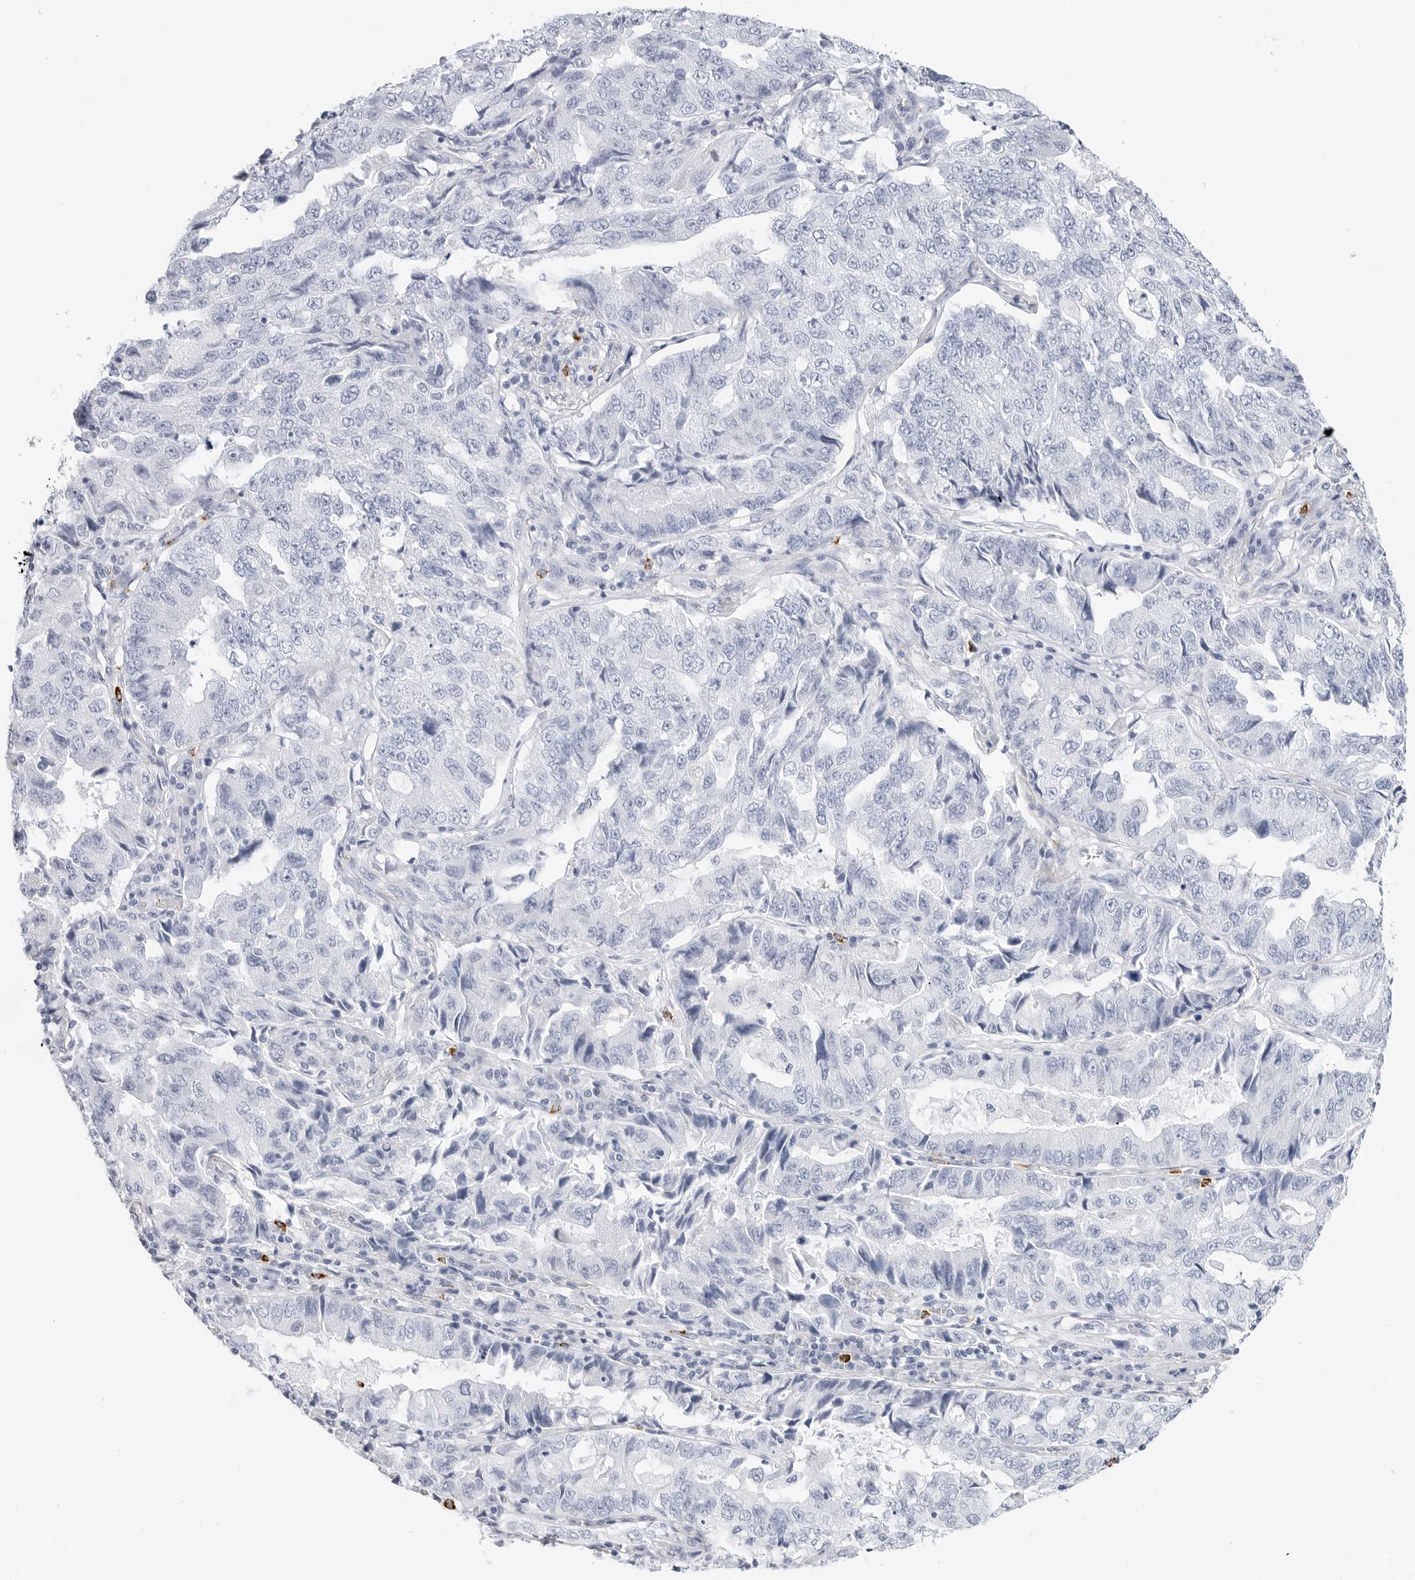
{"staining": {"intensity": "negative", "quantity": "none", "location": "none"}, "tissue": "lung cancer", "cell_type": "Tumor cells", "image_type": "cancer", "snomed": [{"axis": "morphology", "description": "Adenocarcinoma, NOS"}, {"axis": "topography", "description": "Lung"}], "caption": "This is a histopathology image of immunohistochemistry staining of adenocarcinoma (lung), which shows no expression in tumor cells.", "gene": "HSPB7", "patient": {"sex": "female", "age": 51}}